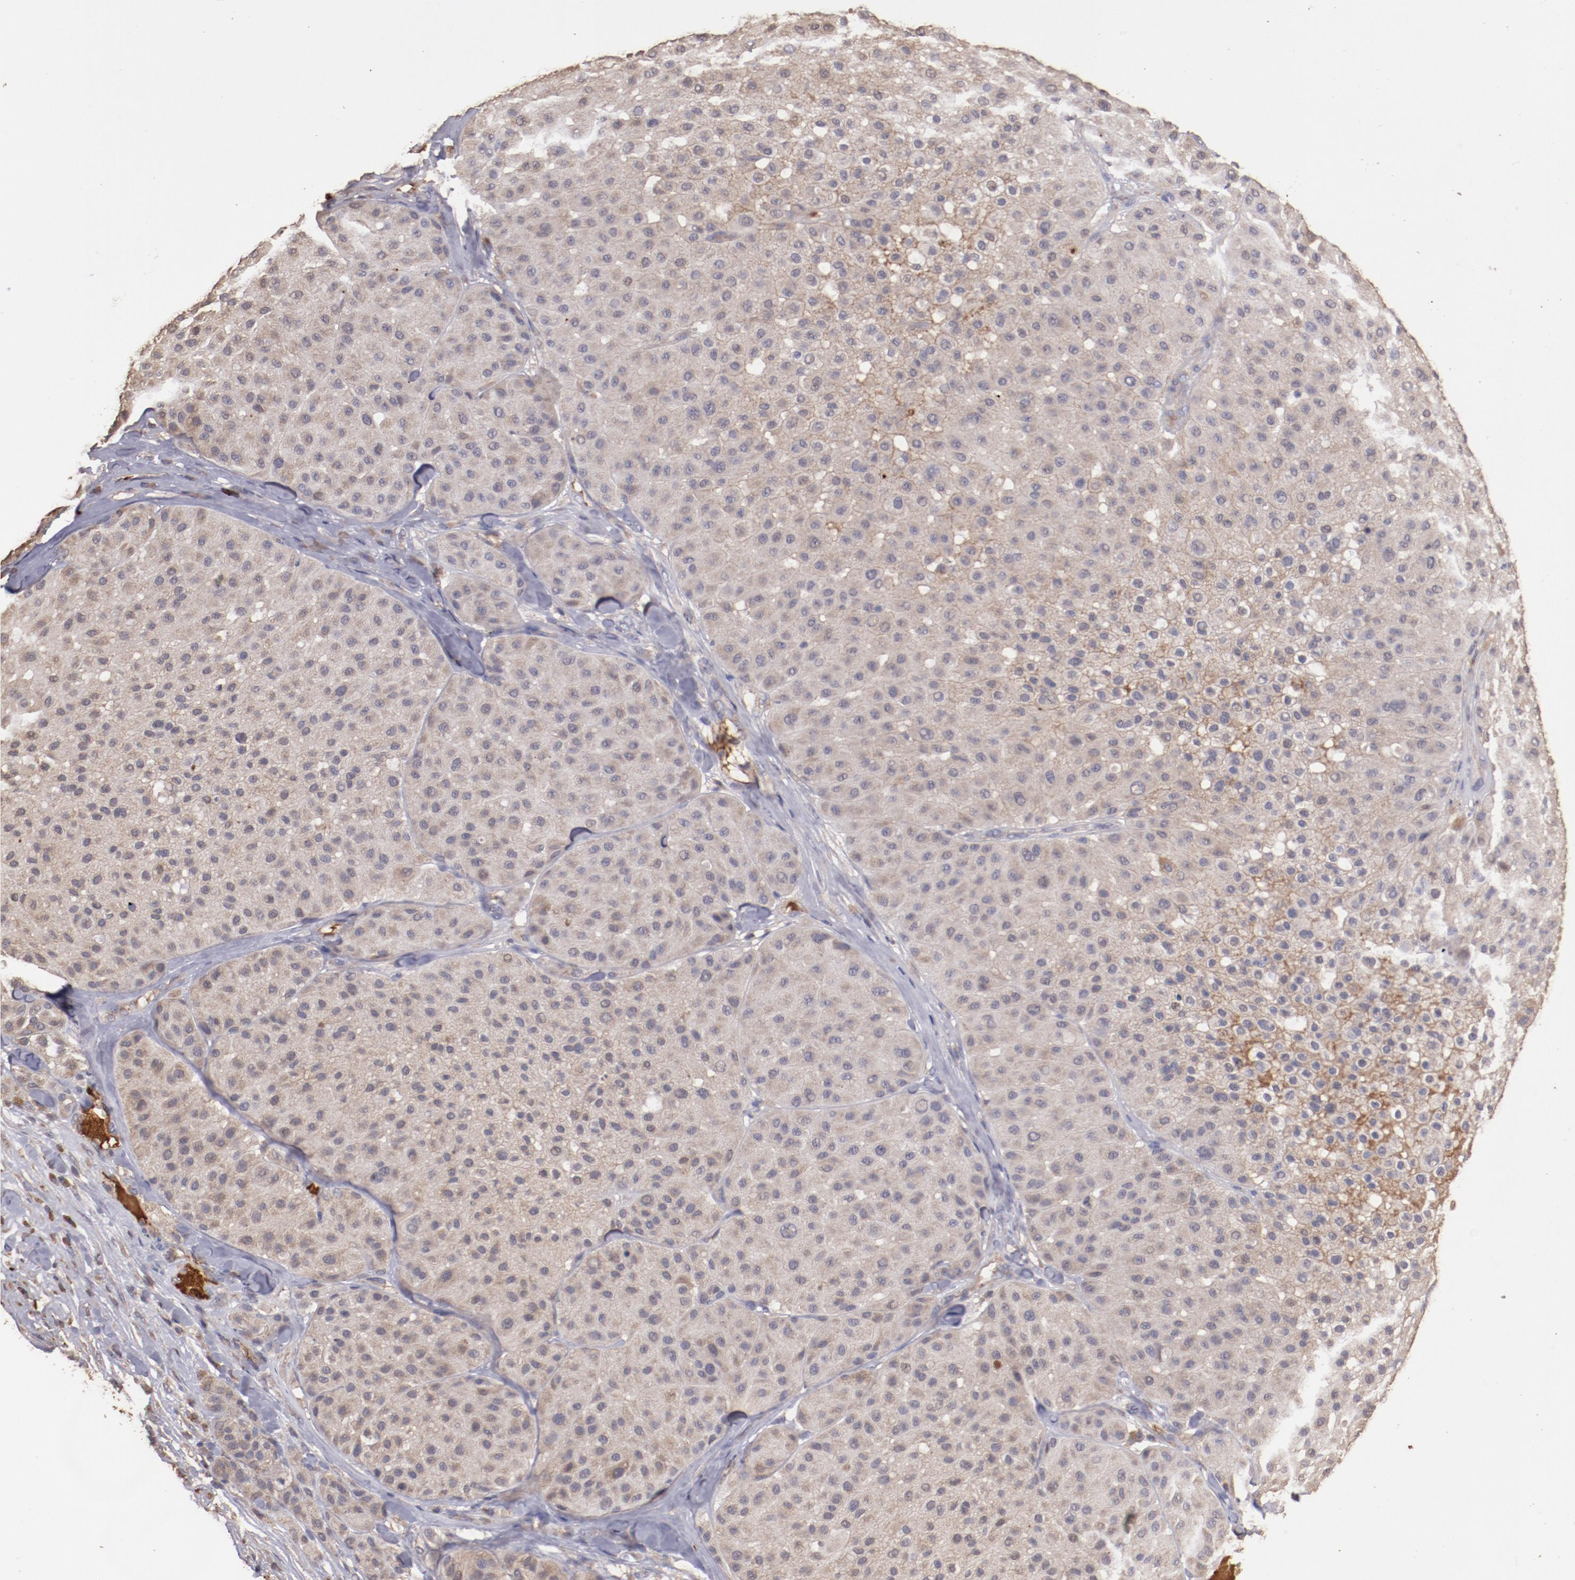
{"staining": {"intensity": "weak", "quantity": ">75%", "location": "cytoplasmic/membranous"}, "tissue": "melanoma", "cell_type": "Tumor cells", "image_type": "cancer", "snomed": [{"axis": "morphology", "description": "Normal tissue, NOS"}, {"axis": "morphology", "description": "Malignant melanoma, Metastatic site"}, {"axis": "topography", "description": "Skin"}], "caption": "The image reveals staining of malignant melanoma (metastatic site), revealing weak cytoplasmic/membranous protein expression (brown color) within tumor cells. The staining is performed using DAB (3,3'-diaminobenzidine) brown chromogen to label protein expression. The nuclei are counter-stained blue using hematoxylin.", "gene": "SRRD", "patient": {"sex": "male", "age": 41}}